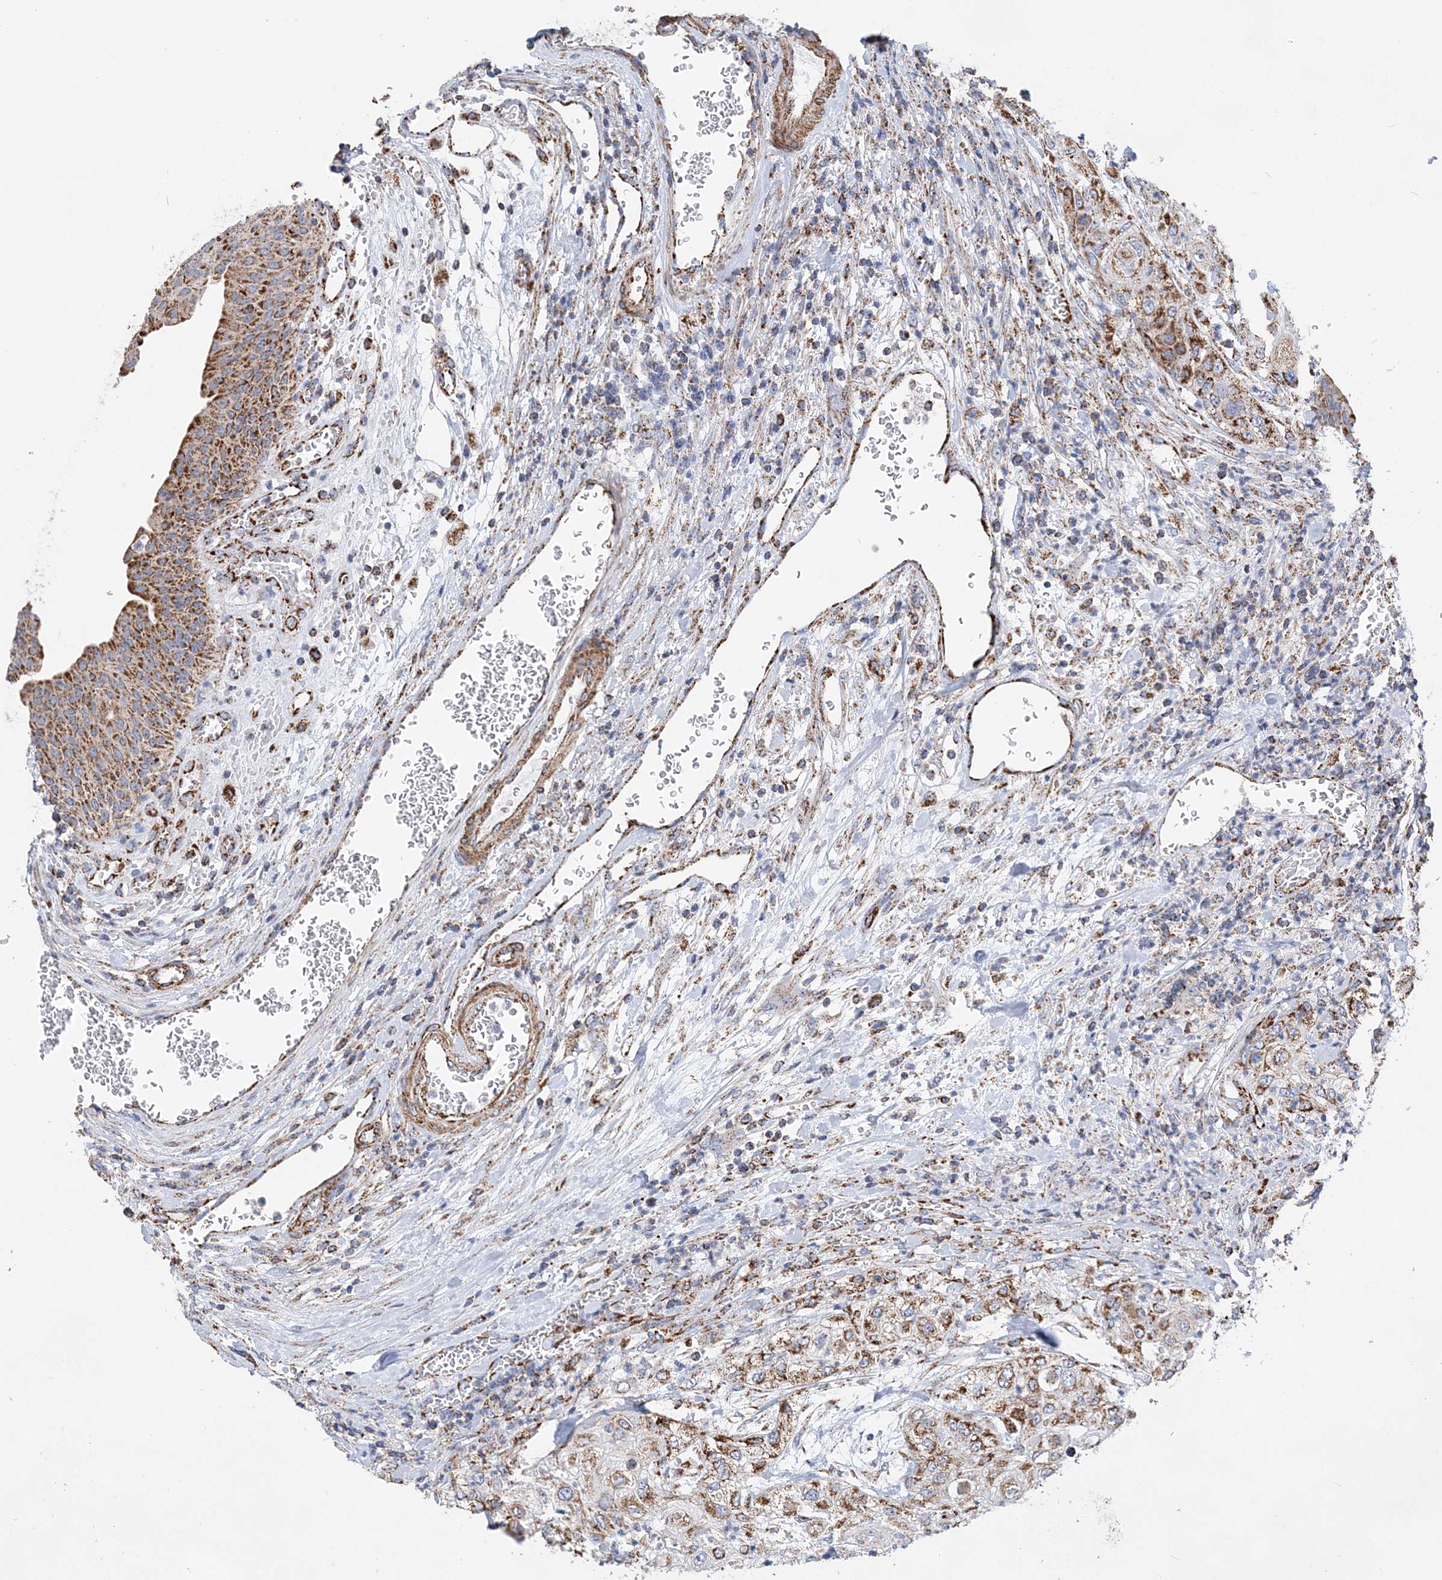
{"staining": {"intensity": "moderate", "quantity": ">75%", "location": "cytoplasmic/membranous"}, "tissue": "urothelial cancer", "cell_type": "Tumor cells", "image_type": "cancer", "snomed": [{"axis": "morphology", "description": "Urothelial carcinoma, High grade"}, {"axis": "topography", "description": "Urinary bladder"}], "caption": "Human urothelial cancer stained for a protein (brown) exhibits moderate cytoplasmic/membranous positive positivity in approximately >75% of tumor cells.", "gene": "ACOT9", "patient": {"sex": "female", "age": 79}}